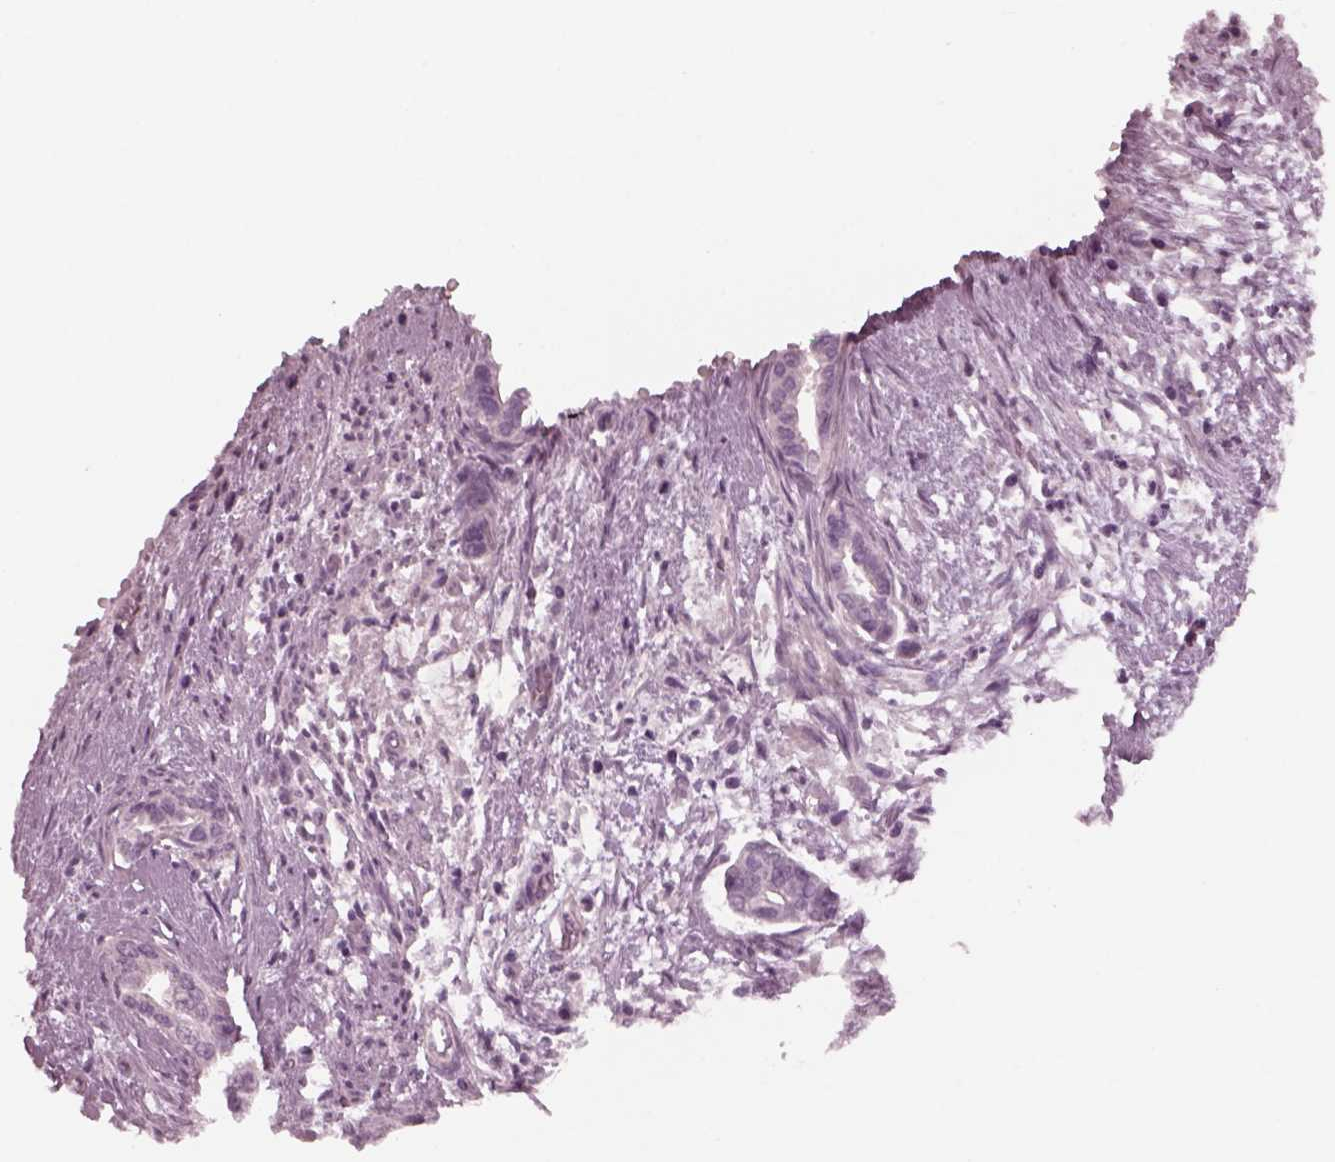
{"staining": {"intensity": "negative", "quantity": "none", "location": "none"}, "tissue": "cervical cancer", "cell_type": "Tumor cells", "image_type": "cancer", "snomed": [{"axis": "morphology", "description": "Adenocarcinoma, NOS"}, {"axis": "topography", "description": "Cervix"}], "caption": "Human adenocarcinoma (cervical) stained for a protein using immunohistochemistry demonstrates no positivity in tumor cells.", "gene": "YY2", "patient": {"sex": "female", "age": 62}}